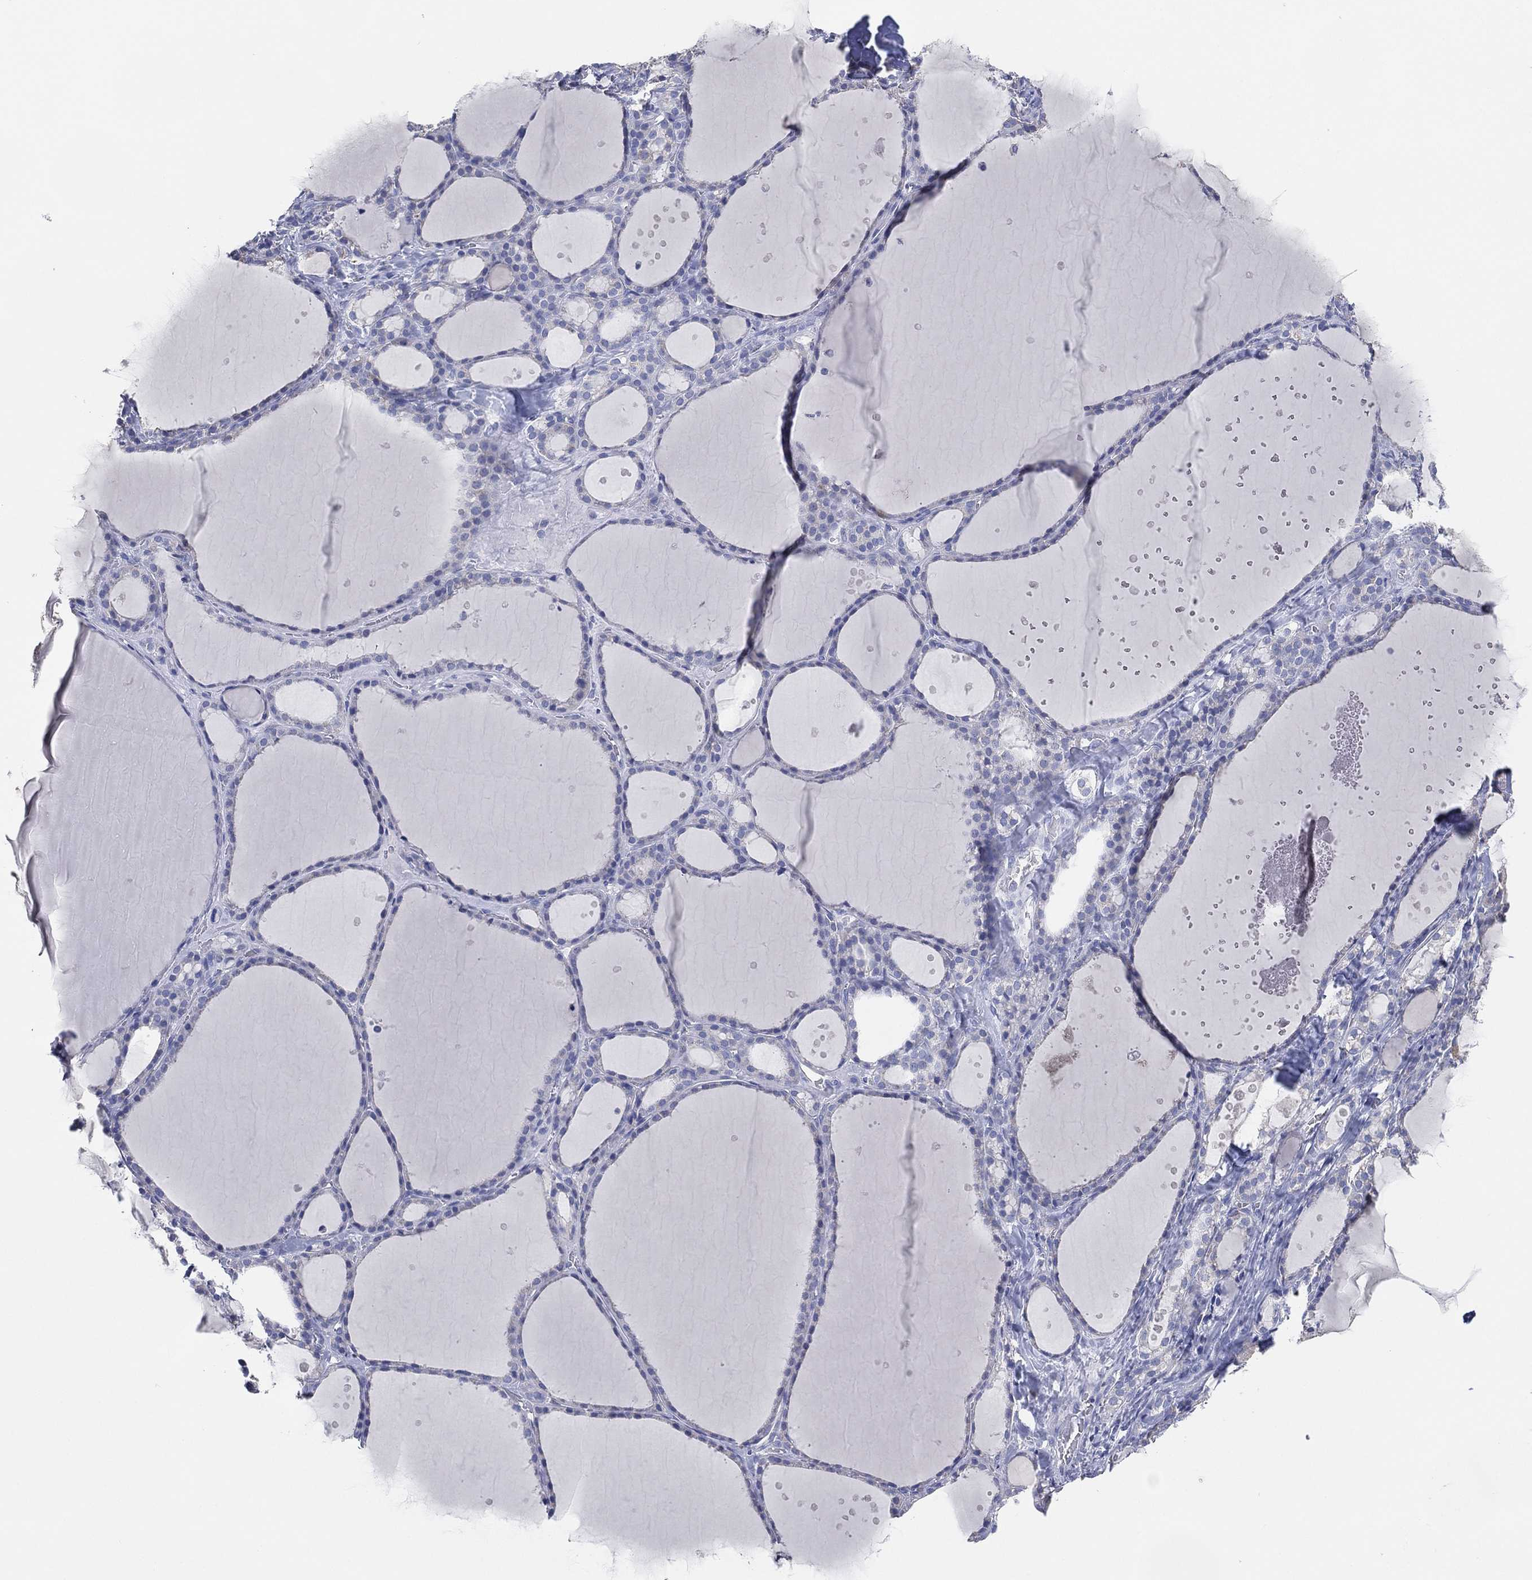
{"staining": {"intensity": "negative", "quantity": "none", "location": "none"}, "tissue": "thyroid gland", "cell_type": "Glandular cells", "image_type": "normal", "snomed": [{"axis": "morphology", "description": "Normal tissue, NOS"}, {"axis": "topography", "description": "Thyroid gland"}], "caption": "Glandular cells are negative for protein expression in benign human thyroid gland. (Stains: DAB (3,3'-diaminobenzidine) immunohistochemistry with hematoxylin counter stain, Microscopy: brightfield microscopy at high magnification).", "gene": "CFTR", "patient": {"sex": "male", "age": 68}}